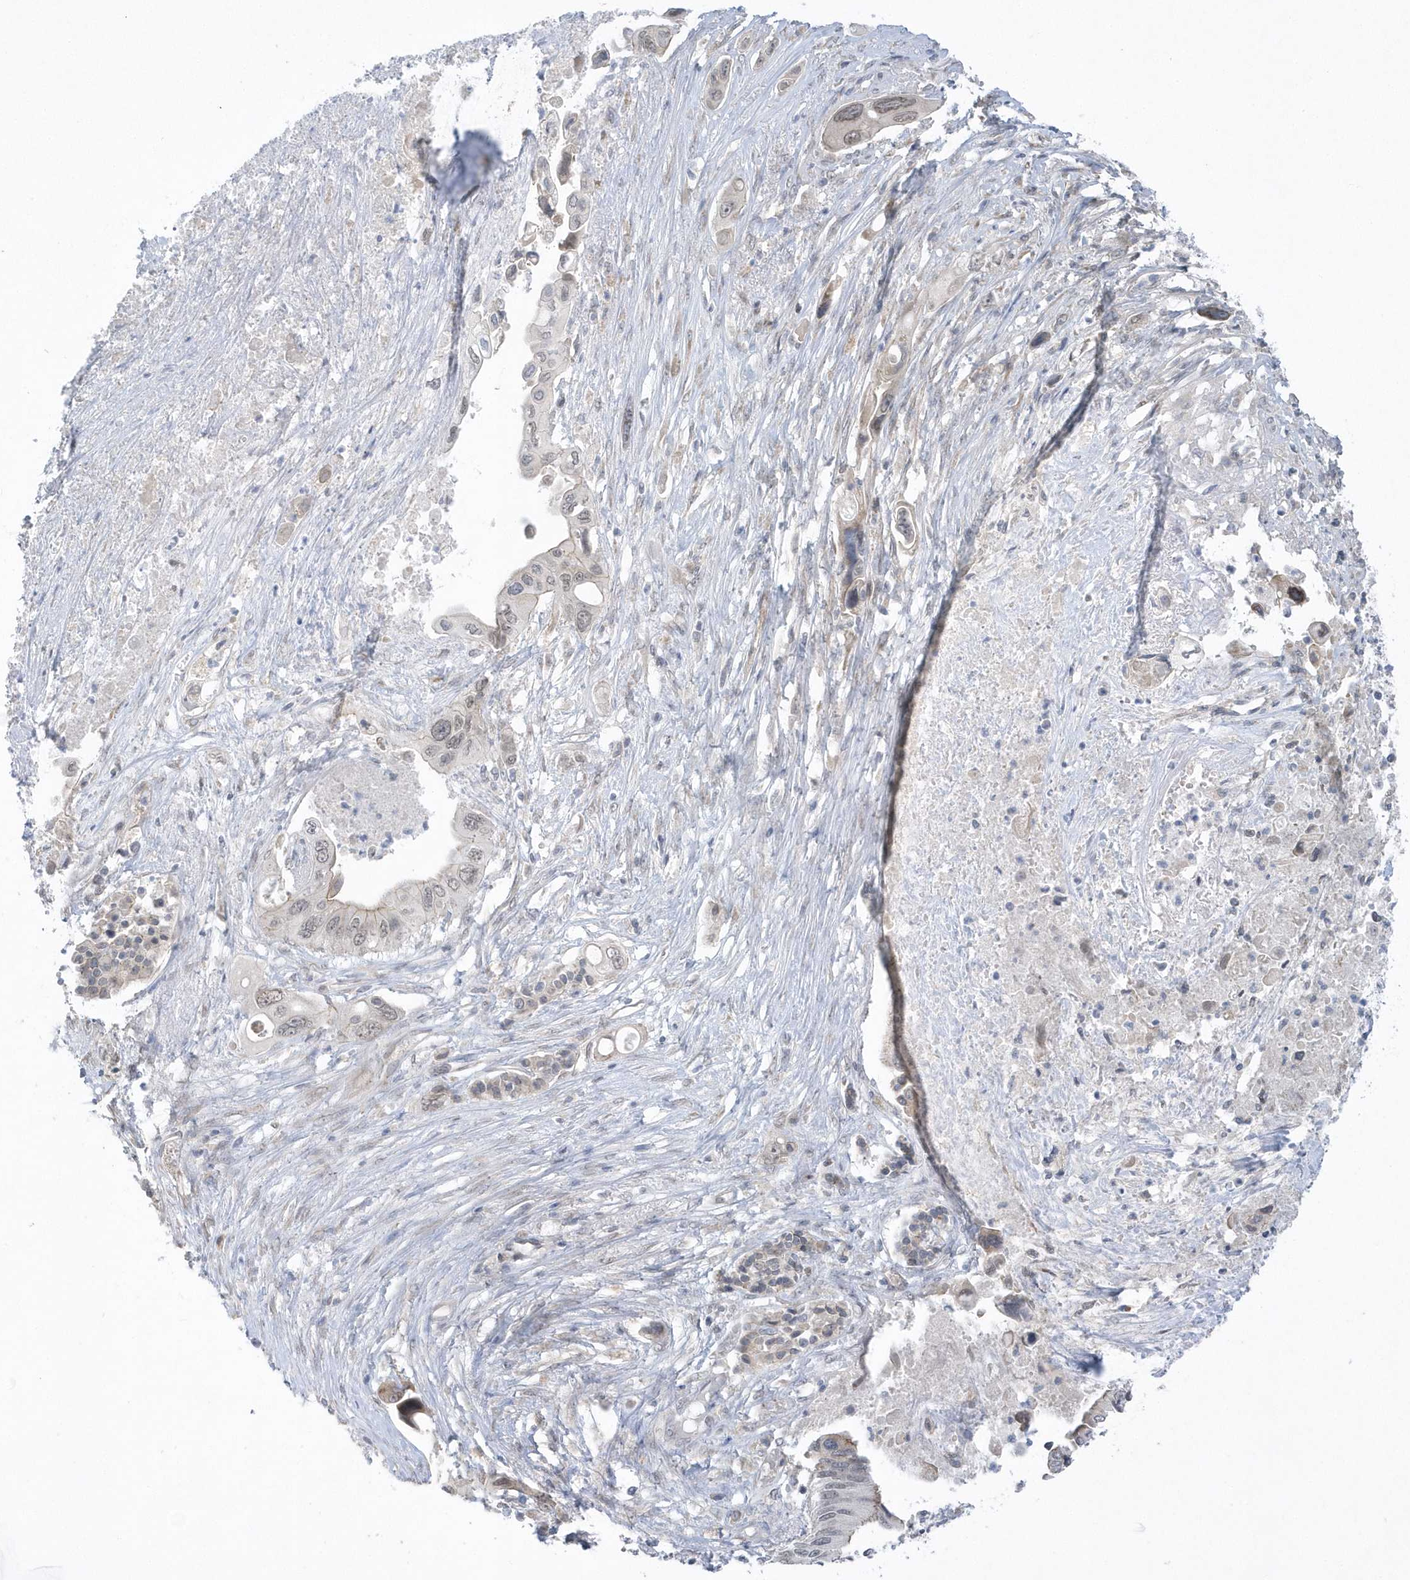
{"staining": {"intensity": "weak", "quantity": "25%-75%", "location": "nuclear"}, "tissue": "pancreatic cancer", "cell_type": "Tumor cells", "image_type": "cancer", "snomed": [{"axis": "morphology", "description": "Adenocarcinoma, NOS"}, {"axis": "topography", "description": "Pancreas"}], "caption": "About 25%-75% of tumor cells in pancreatic adenocarcinoma reveal weak nuclear protein positivity as visualized by brown immunohistochemical staining.", "gene": "ZC3H12D", "patient": {"sex": "male", "age": 66}}